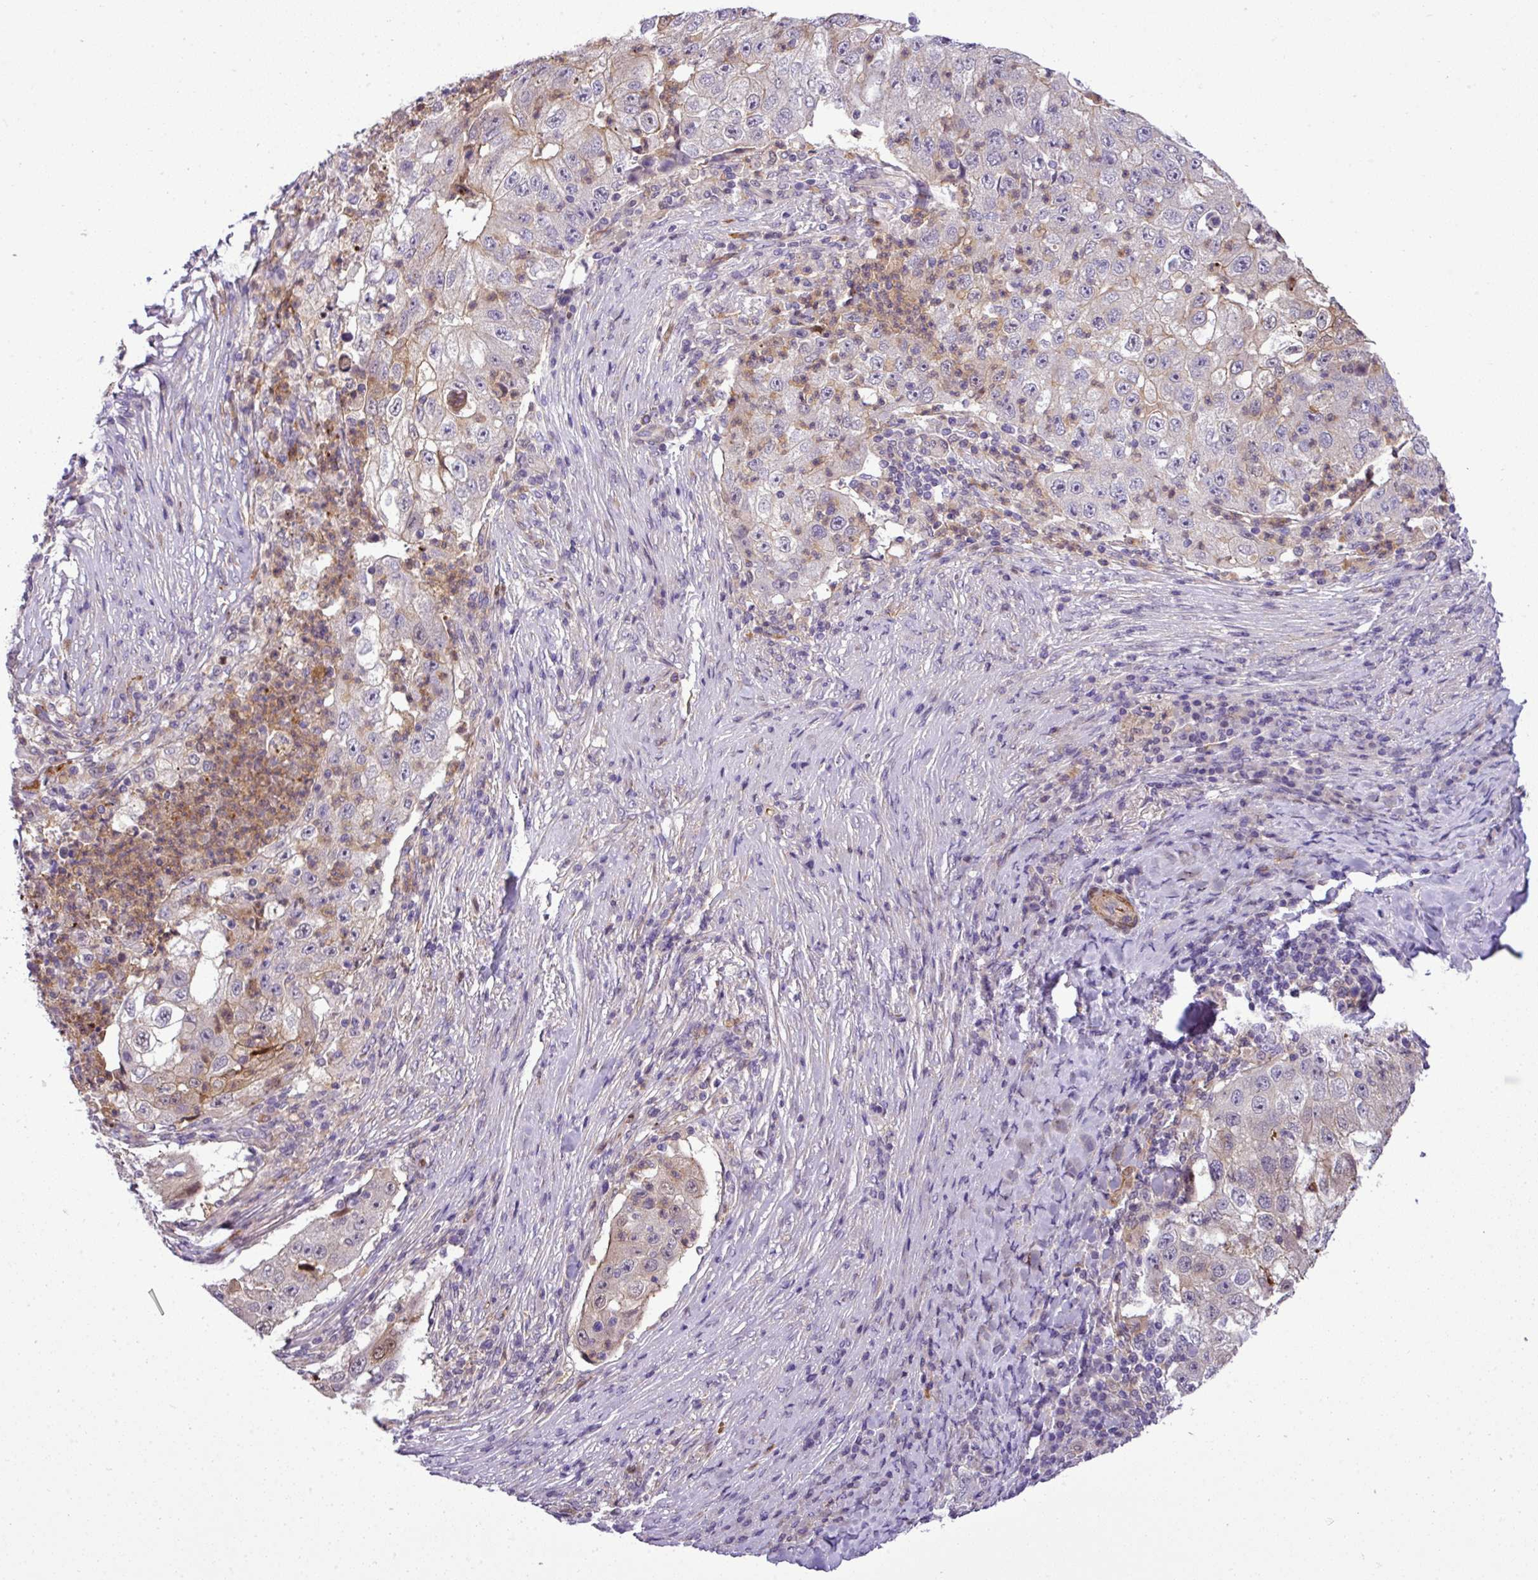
{"staining": {"intensity": "negative", "quantity": "none", "location": "none"}, "tissue": "lung cancer", "cell_type": "Tumor cells", "image_type": "cancer", "snomed": [{"axis": "morphology", "description": "Squamous cell carcinoma, NOS"}, {"axis": "topography", "description": "Lung"}], "caption": "The image displays no significant staining in tumor cells of squamous cell carcinoma (lung).", "gene": "NBEAL2", "patient": {"sex": "male", "age": 64}}